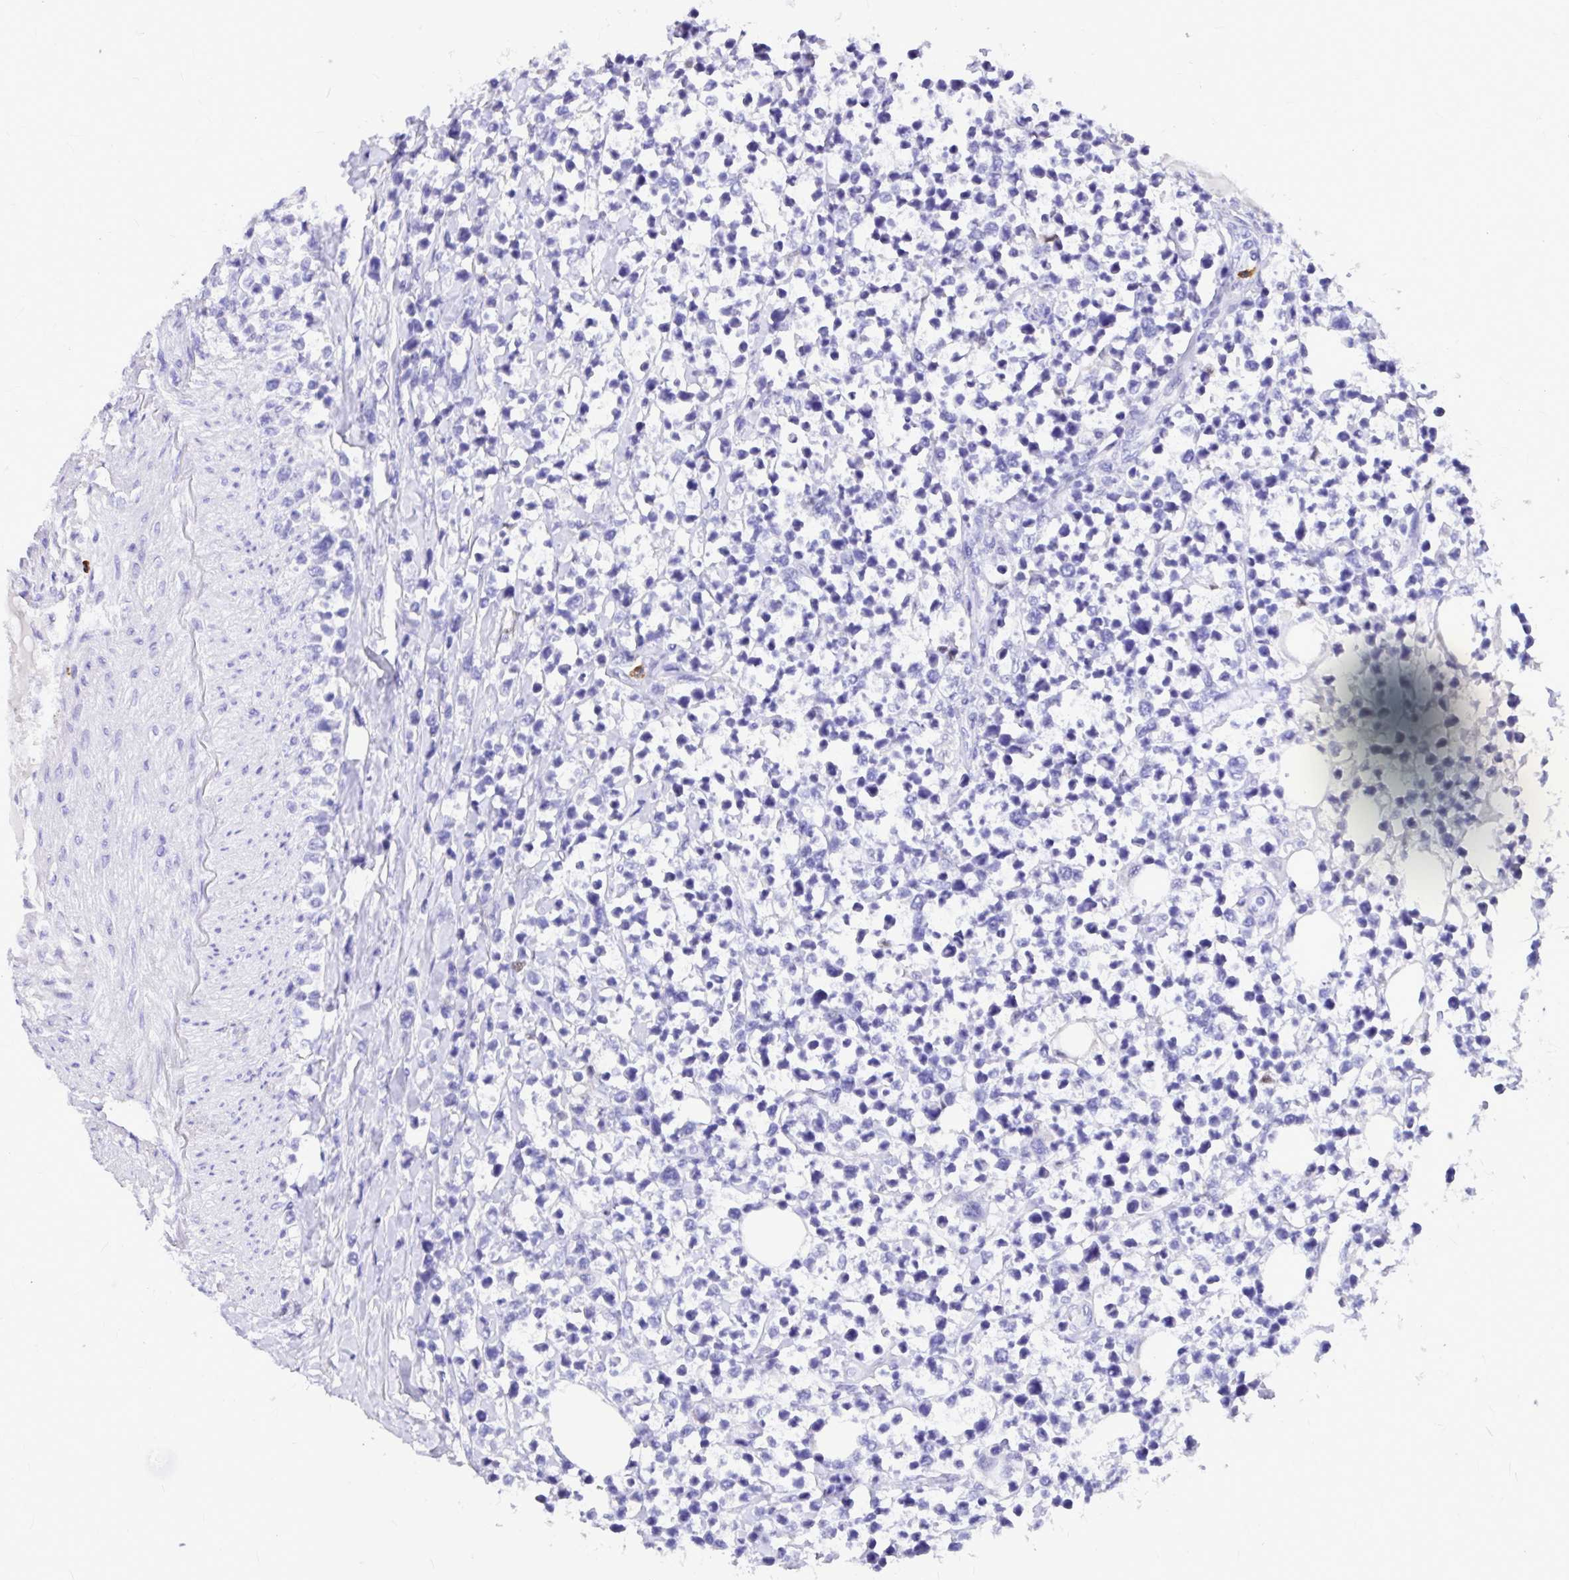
{"staining": {"intensity": "negative", "quantity": "none", "location": "none"}, "tissue": "lymphoma", "cell_type": "Tumor cells", "image_type": "cancer", "snomed": [{"axis": "morphology", "description": "Malignant lymphoma, non-Hodgkin's type, High grade"}, {"axis": "topography", "description": "Soft tissue"}], "caption": "High magnification brightfield microscopy of lymphoma stained with DAB (3,3'-diaminobenzidine) (brown) and counterstained with hematoxylin (blue): tumor cells show no significant positivity.", "gene": "CLEC1B", "patient": {"sex": "female", "age": 56}}